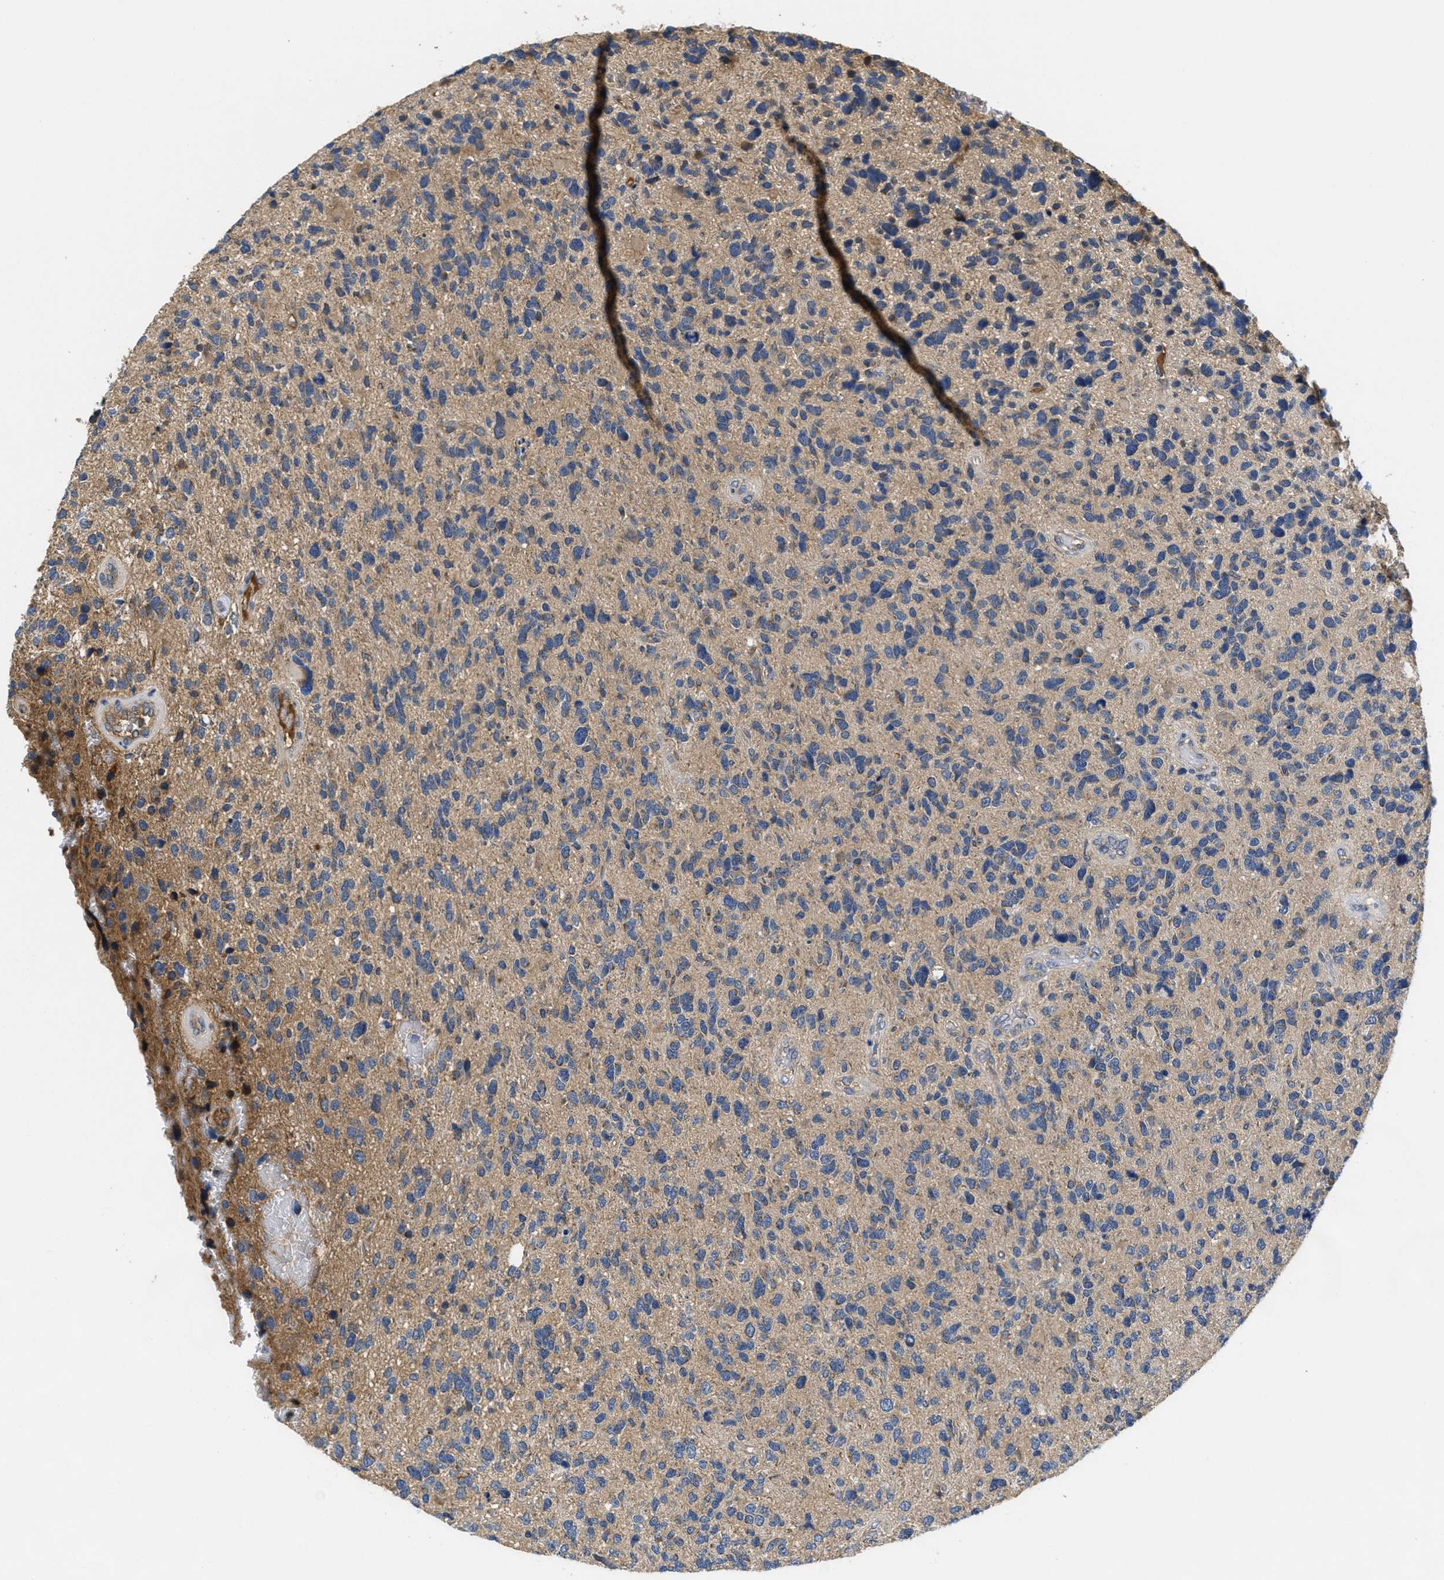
{"staining": {"intensity": "weak", "quantity": "<25%", "location": "cytoplasmic/membranous"}, "tissue": "glioma", "cell_type": "Tumor cells", "image_type": "cancer", "snomed": [{"axis": "morphology", "description": "Glioma, malignant, High grade"}, {"axis": "topography", "description": "Brain"}], "caption": "Immunohistochemical staining of glioma demonstrates no significant positivity in tumor cells. (DAB immunohistochemistry, high magnification).", "gene": "GALK1", "patient": {"sex": "female", "age": 58}}